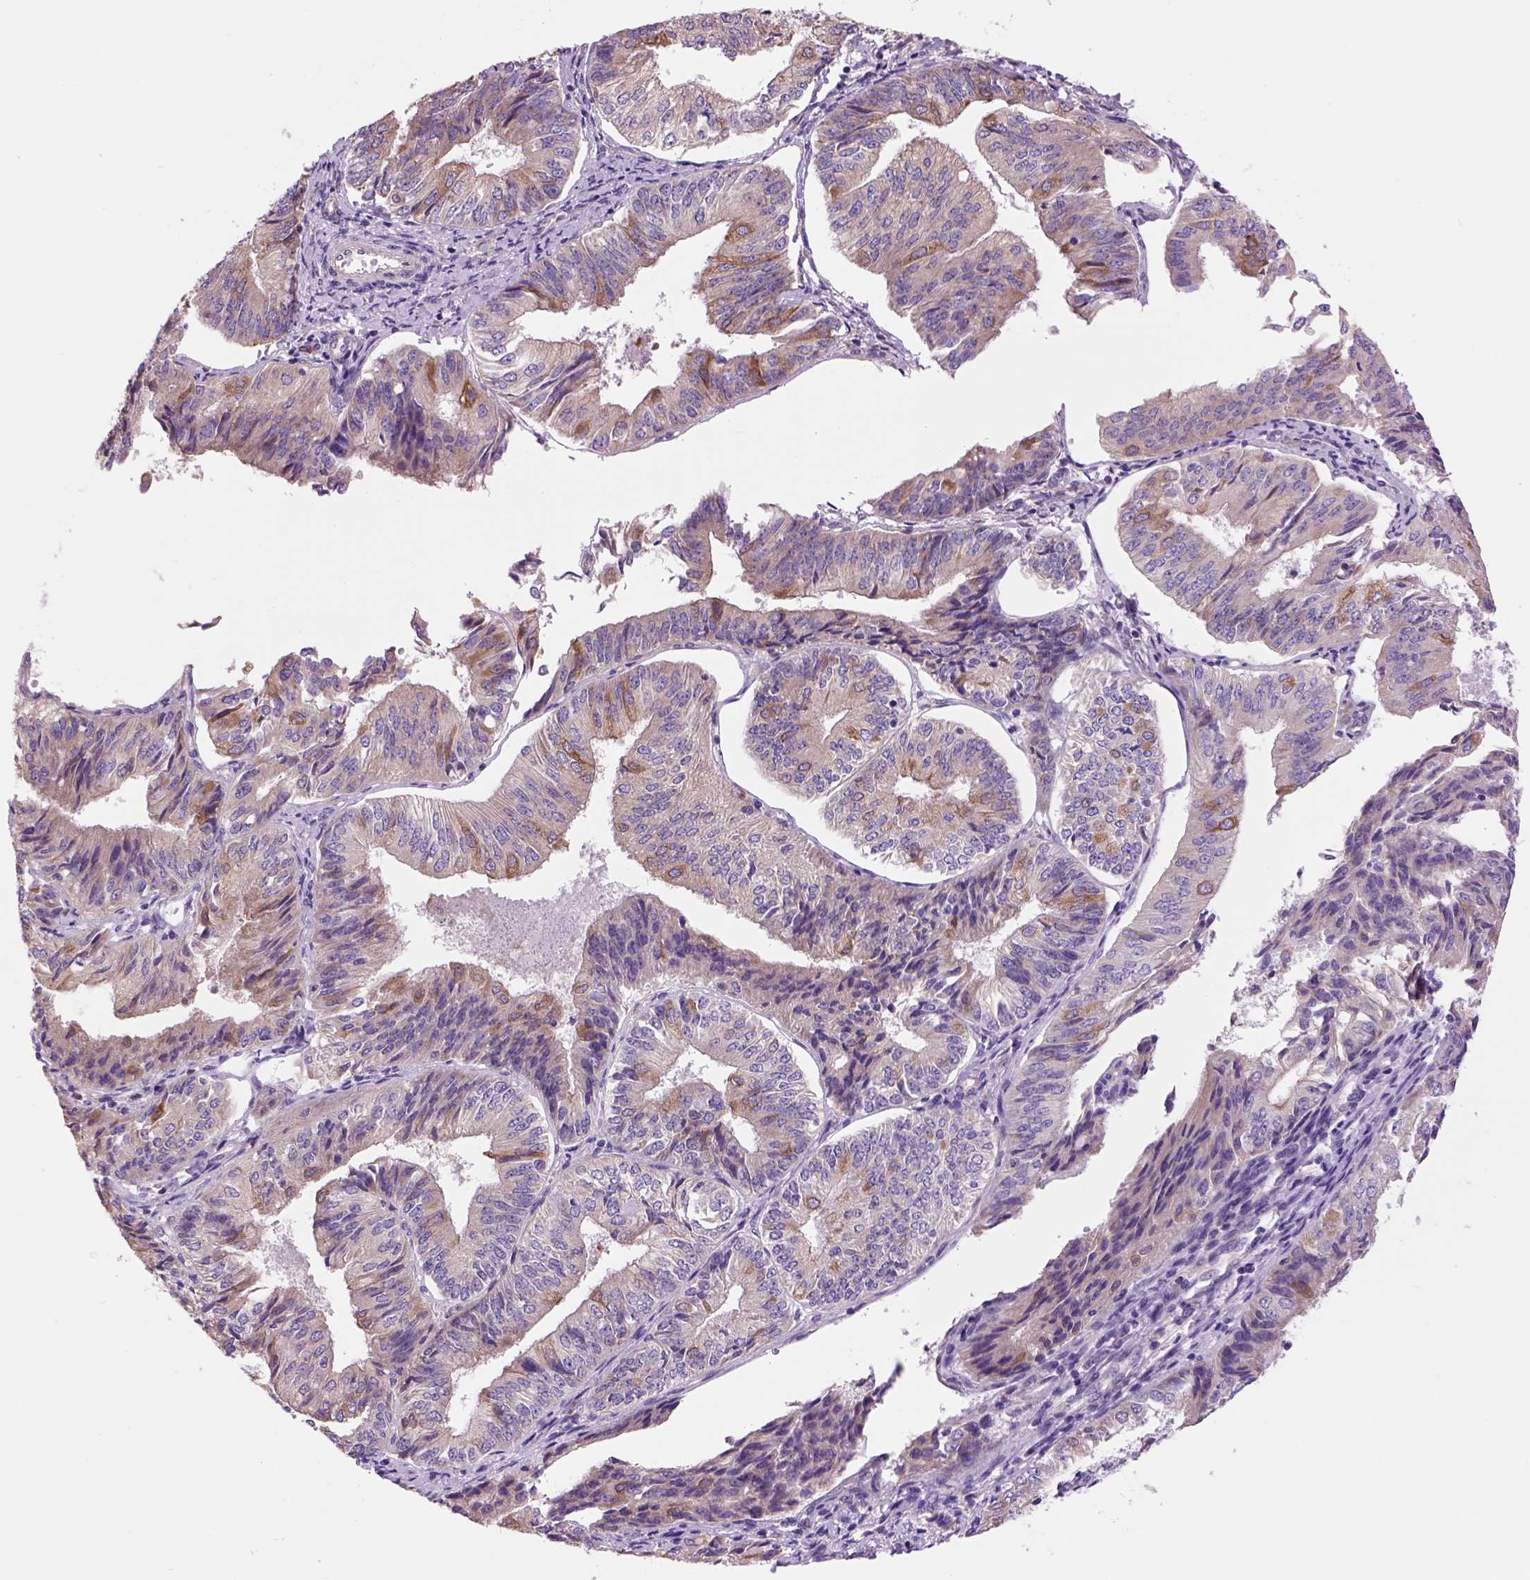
{"staining": {"intensity": "moderate", "quantity": "<25%", "location": "cytoplasmic/membranous"}, "tissue": "endometrial cancer", "cell_type": "Tumor cells", "image_type": "cancer", "snomed": [{"axis": "morphology", "description": "Adenocarcinoma, NOS"}, {"axis": "topography", "description": "Endometrium"}], "caption": "An IHC histopathology image of neoplastic tissue is shown. Protein staining in brown shows moderate cytoplasmic/membranous positivity in endometrial cancer within tumor cells.", "gene": "PIAS3", "patient": {"sex": "female", "age": 58}}